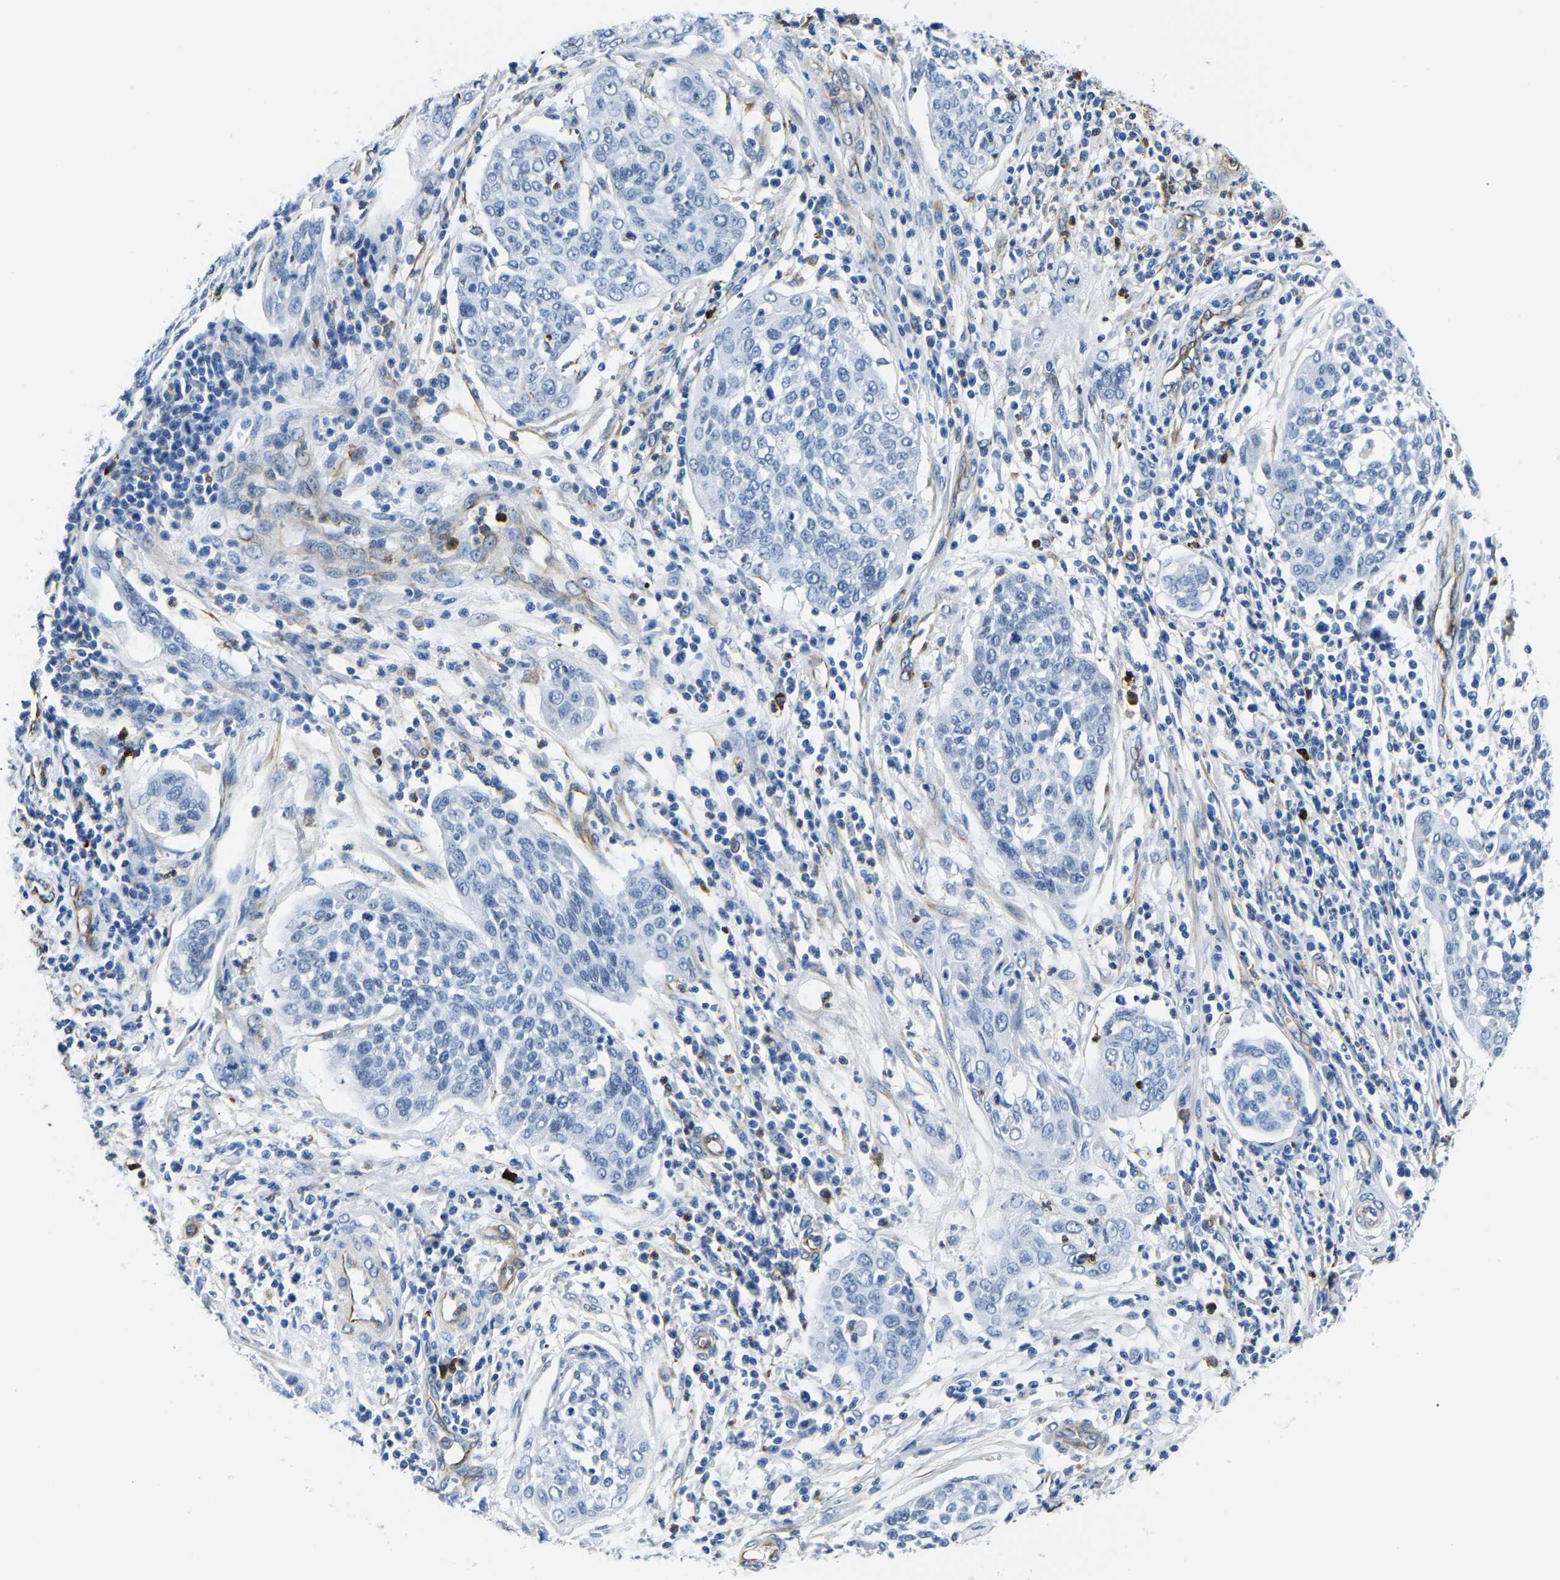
{"staining": {"intensity": "negative", "quantity": "none", "location": "none"}, "tissue": "cervical cancer", "cell_type": "Tumor cells", "image_type": "cancer", "snomed": [{"axis": "morphology", "description": "Squamous cell carcinoma, NOS"}, {"axis": "topography", "description": "Cervix"}], "caption": "Human cervical cancer (squamous cell carcinoma) stained for a protein using IHC displays no positivity in tumor cells.", "gene": "MS4A3", "patient": {"sex": "female", "age": 34}}